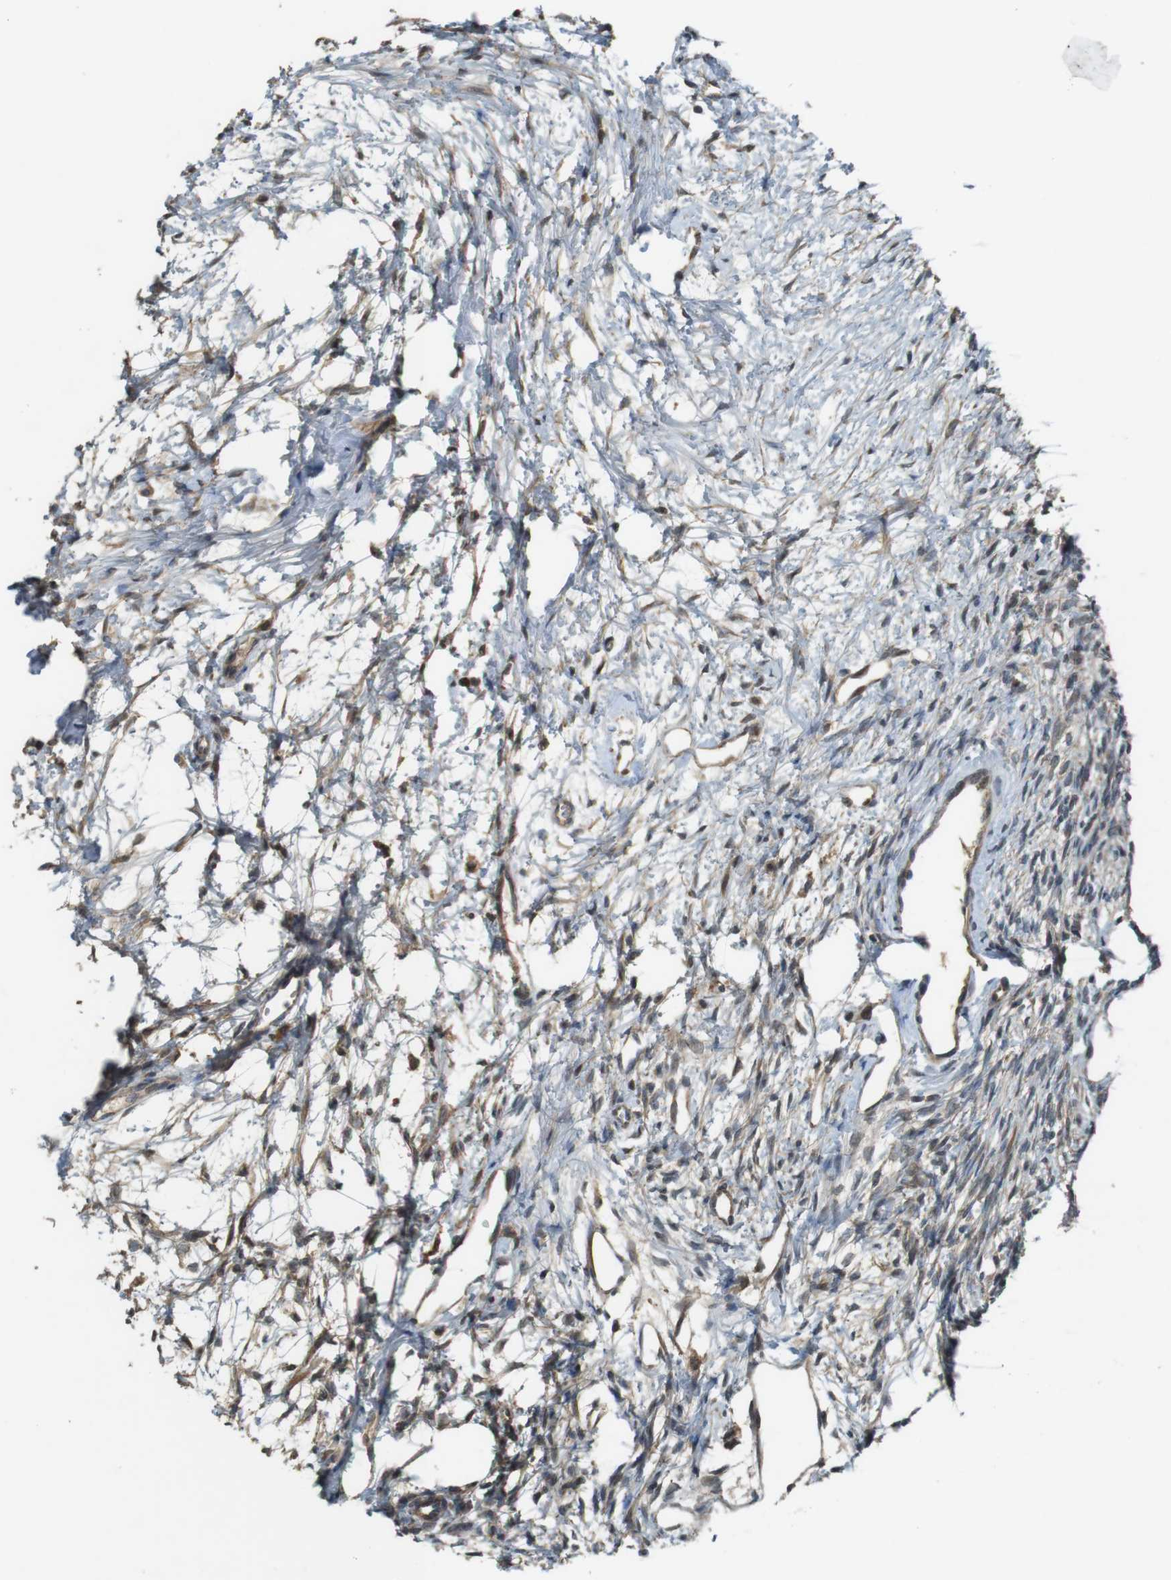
{"staining": {"intensity": "moderate", "quantity": "25%-75%", "location": "cytoplasmic/membranous"}, "tissue": "ovary", "cell_type": "Ovarian stroma cells", "image_type": "normal", "snomed": [{"axis": "morphology", "description": "Normal tissue, NOS"}, {"axis": "topography", "description": "Ovary"}], "caption": "Ovary stained for a protein exhibits moderate cytoplasmic/membranous positivity in ovarian stroma cells.", "gene": "IFFO2", "patient": {"sex": "female", "age": 33}}